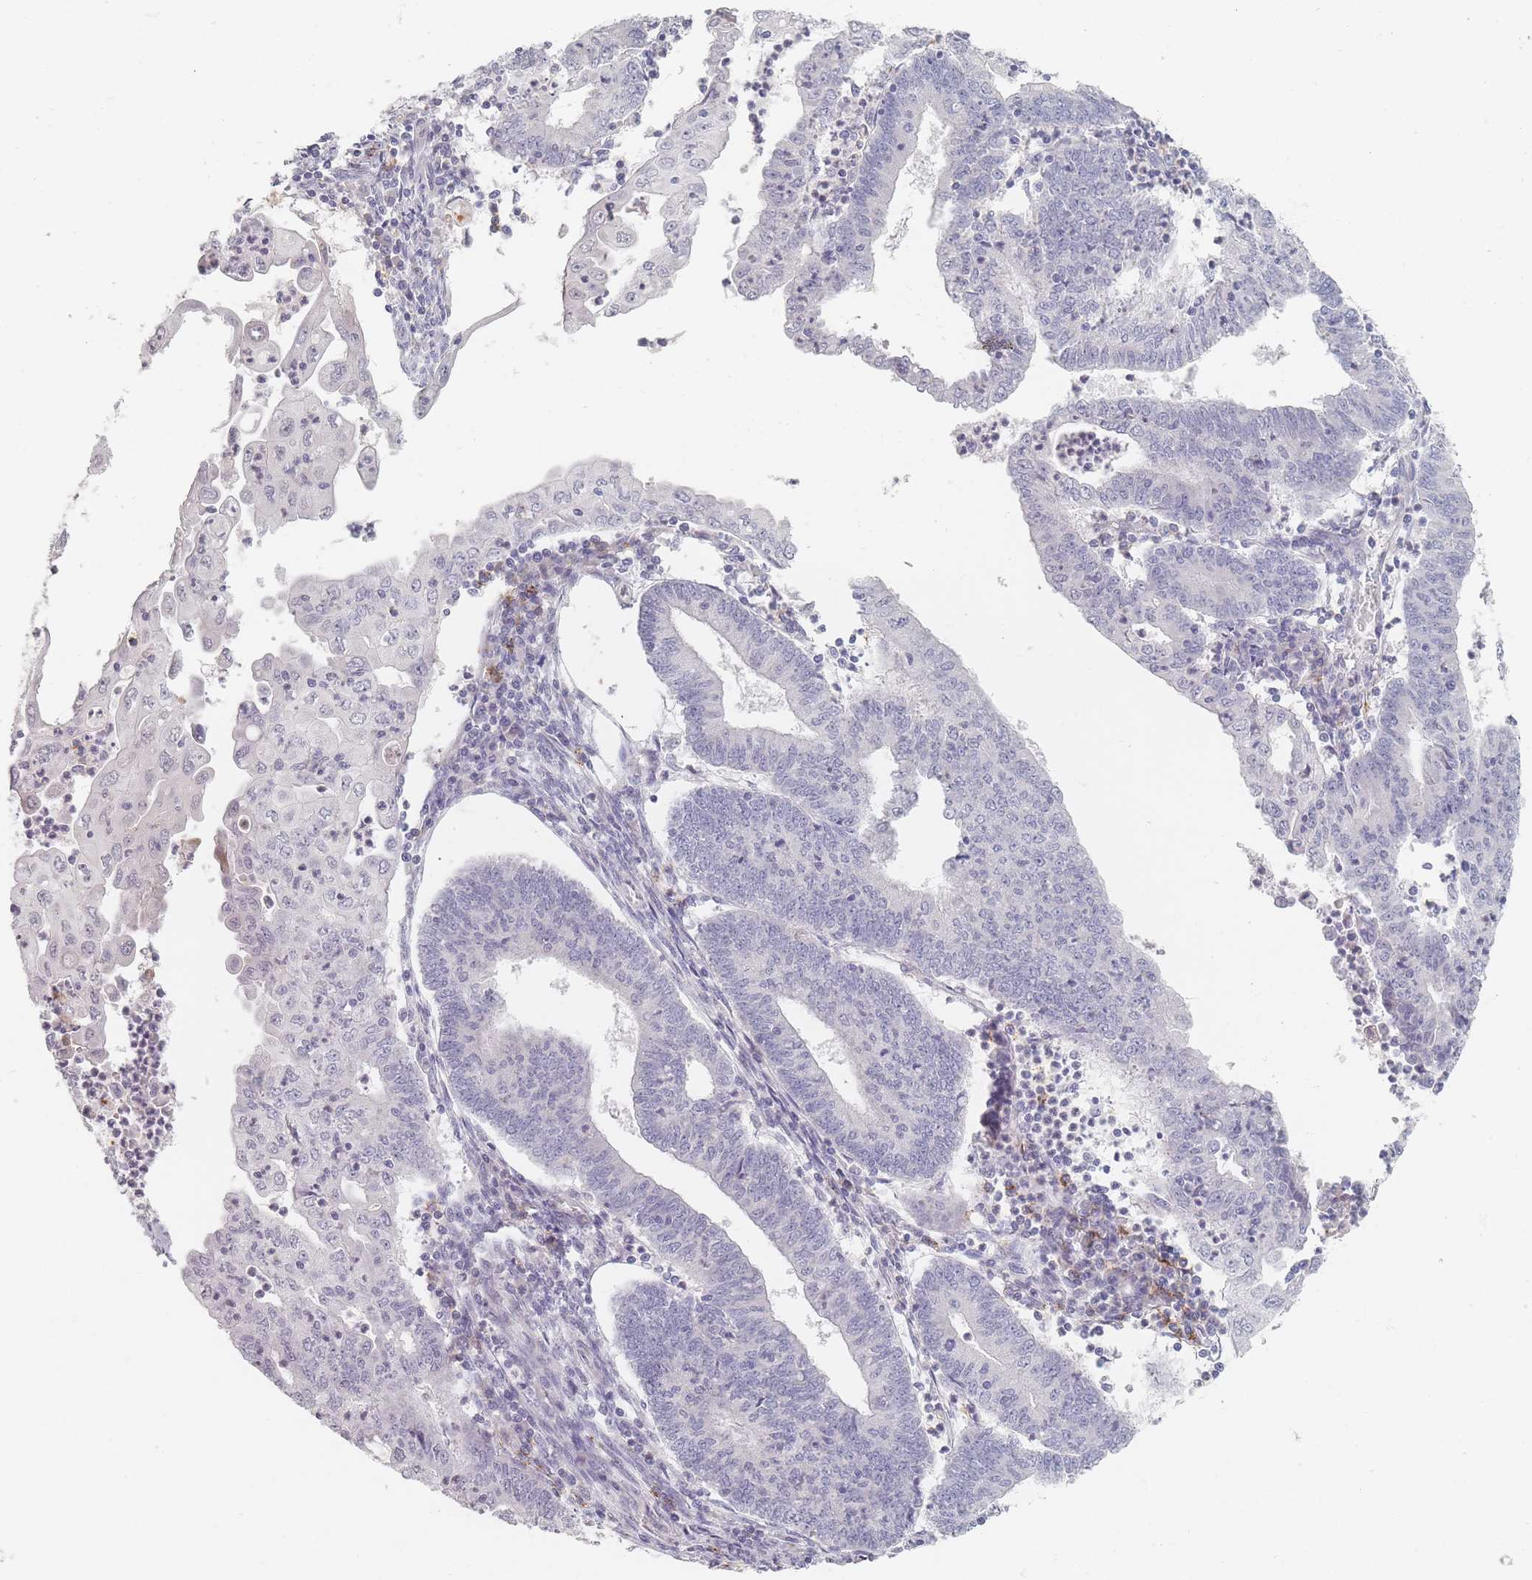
{"staining": {"intensity": "negative", "quantity": "none", "location": "none"}, "tissue": "endometrial cancer", "cell_type": "Tumor cells", "image_type": "cancer", "snomed": [{"axis": "morphology", "description": "Adenocarcinoma, NOS"}, {"axis": "topography", "description": "Endometrium"}], "caption": "Immunohistochemistry (IHC) histopathology image of neoplastic tissue: endometrial adenocarcinoma stained with DAB (3,3'-diaminobenzidine) displays no significant protein staining in tumor cells.", "gene": "CD37", "patient": {"sex": "female", "age": 60}}